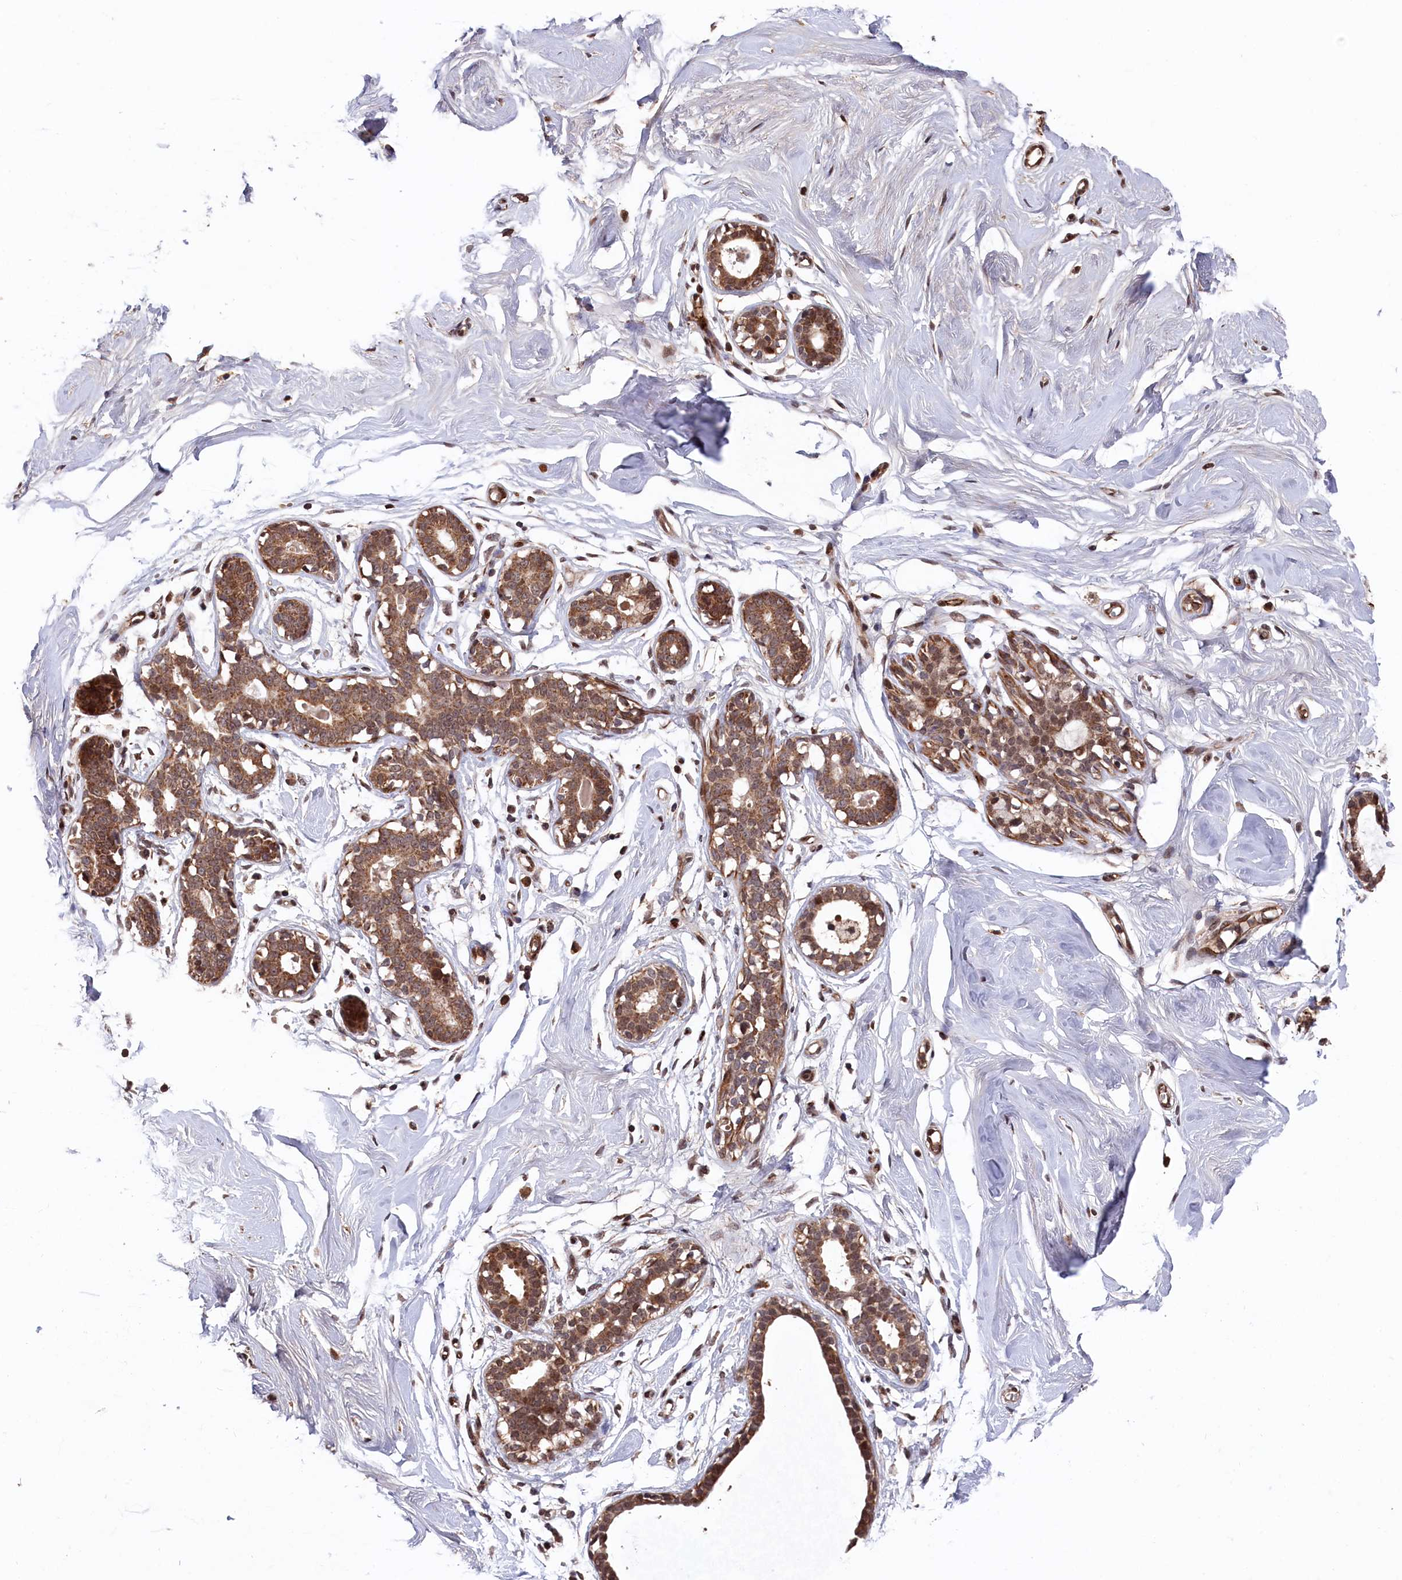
{"staining": {"intensity": "negative", "quantity": "none", "location": "none"}, "tissue": "breast", "cell_type": "Adipocytes", "image_type": "normal", "snomed": [{"axis": "morphology", "description": "Normal tissue, NOS"}, {"axis": "morphology", "description": "Adenoma, NOS"}, {"axis": "topography", "description": "Breast"}], "caption": "This is an immunohistochemistry (IHC) micrograph of unremarkable breast. There is no staining in adipocytes.", "gene": "CLPX", "patient": {"sex": "female", "age": 23}}